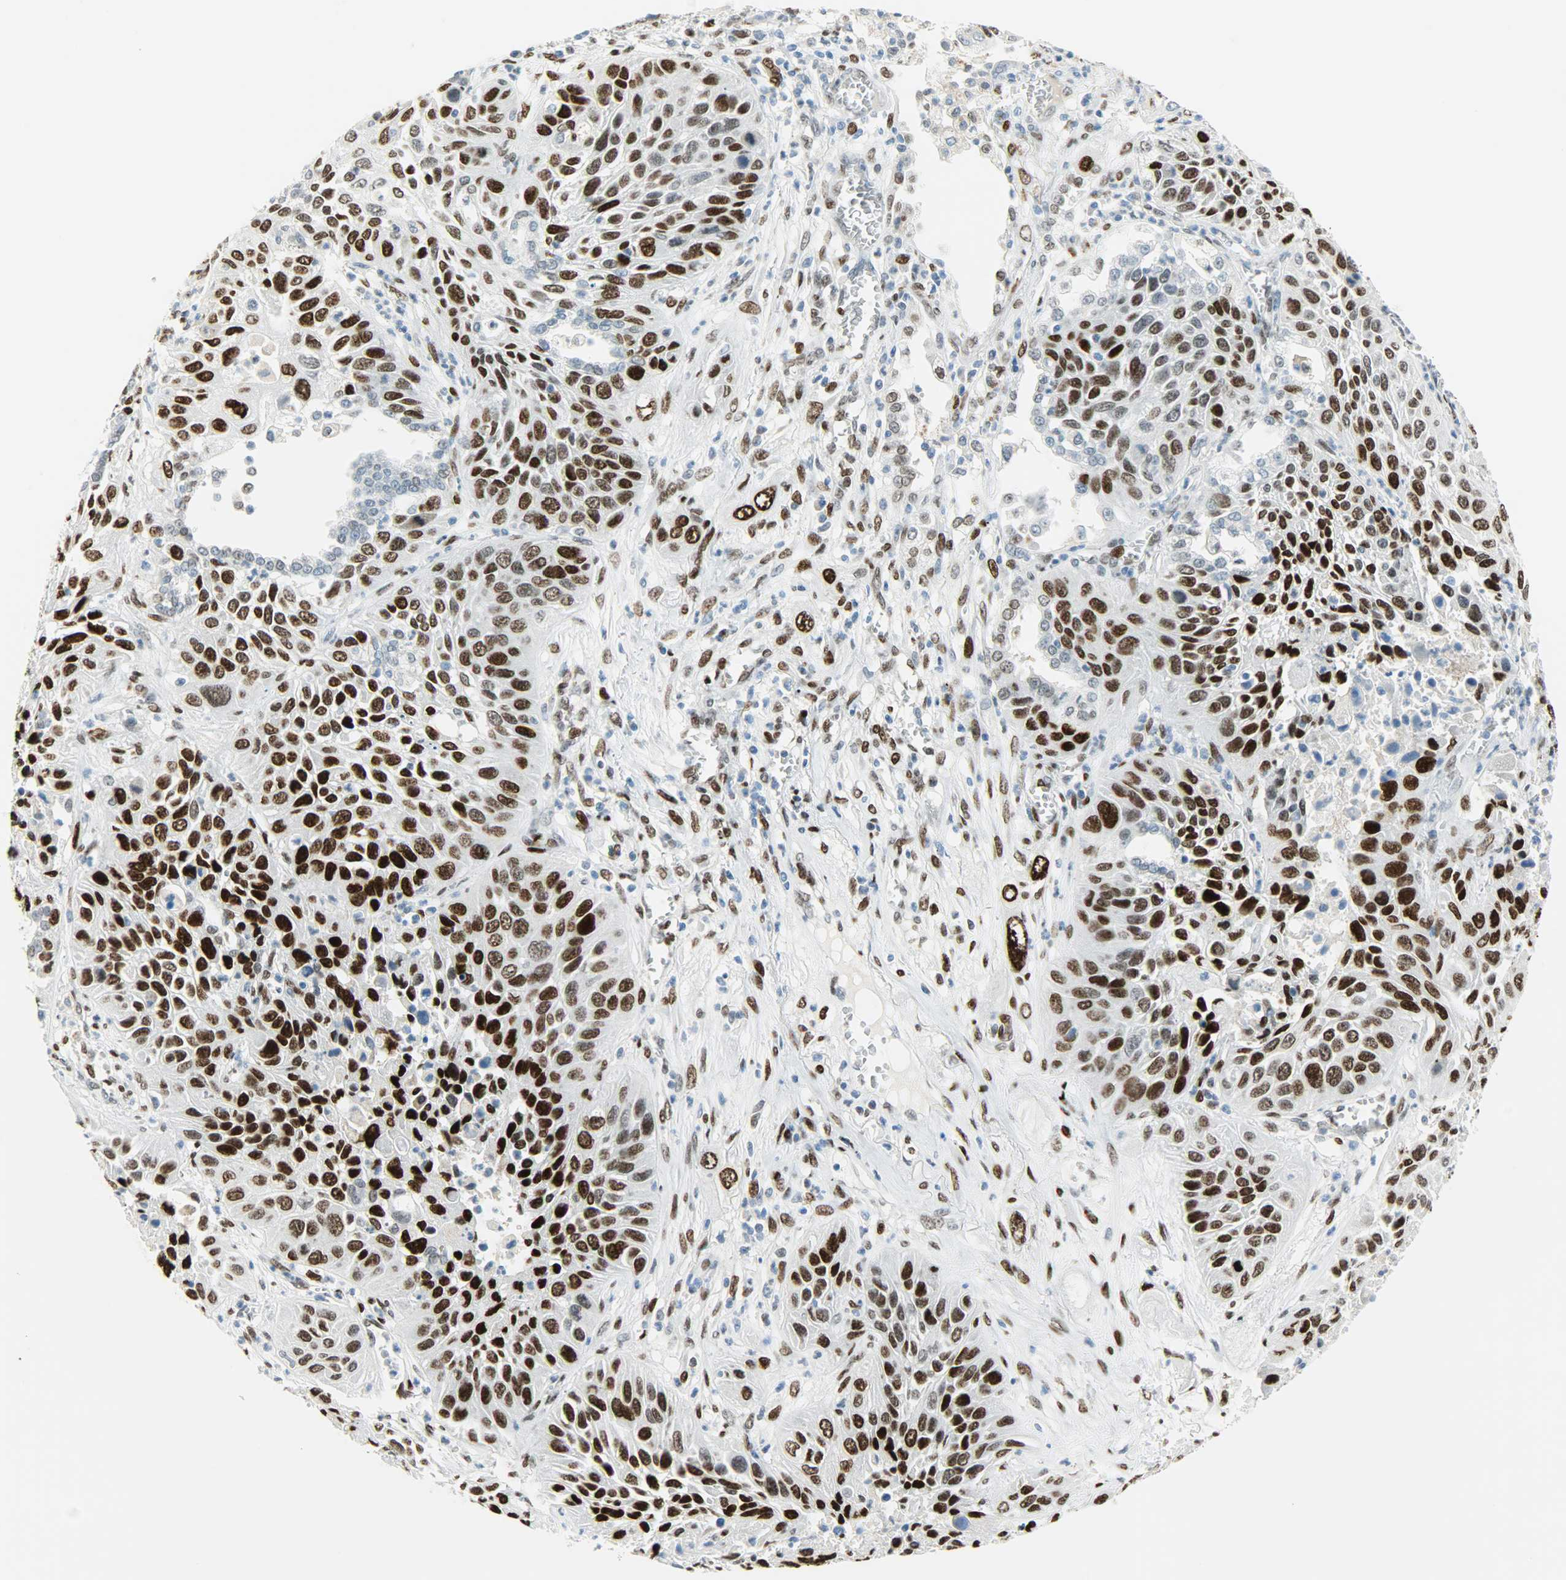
{"staining": {"intensity": "strong", "quantity": ">75%", "location": "nuclear"}, "tissue": "lung cancer", "cell_type": "Tumor cells", "image_type": "cancer", "snomed": [{"axis": "morphology", "description": "Squamous cell carcinoma, NOS"}, {"axis": "topography", "description": "Lung"}], "caption": "High-magnification brightfield microscopy of lung cancer (squamous cell carcinoma) stained with DAB (brown) and counterstained with hematoxylin (blue). tumor cells exhibit strong nuclear positivity is appreciated in about>75% of cells. (DAB = brown stain, brightfield microscopy at high magnification).", "gene": "JUNB", "patient": {"sex": "female", "age": 76}}